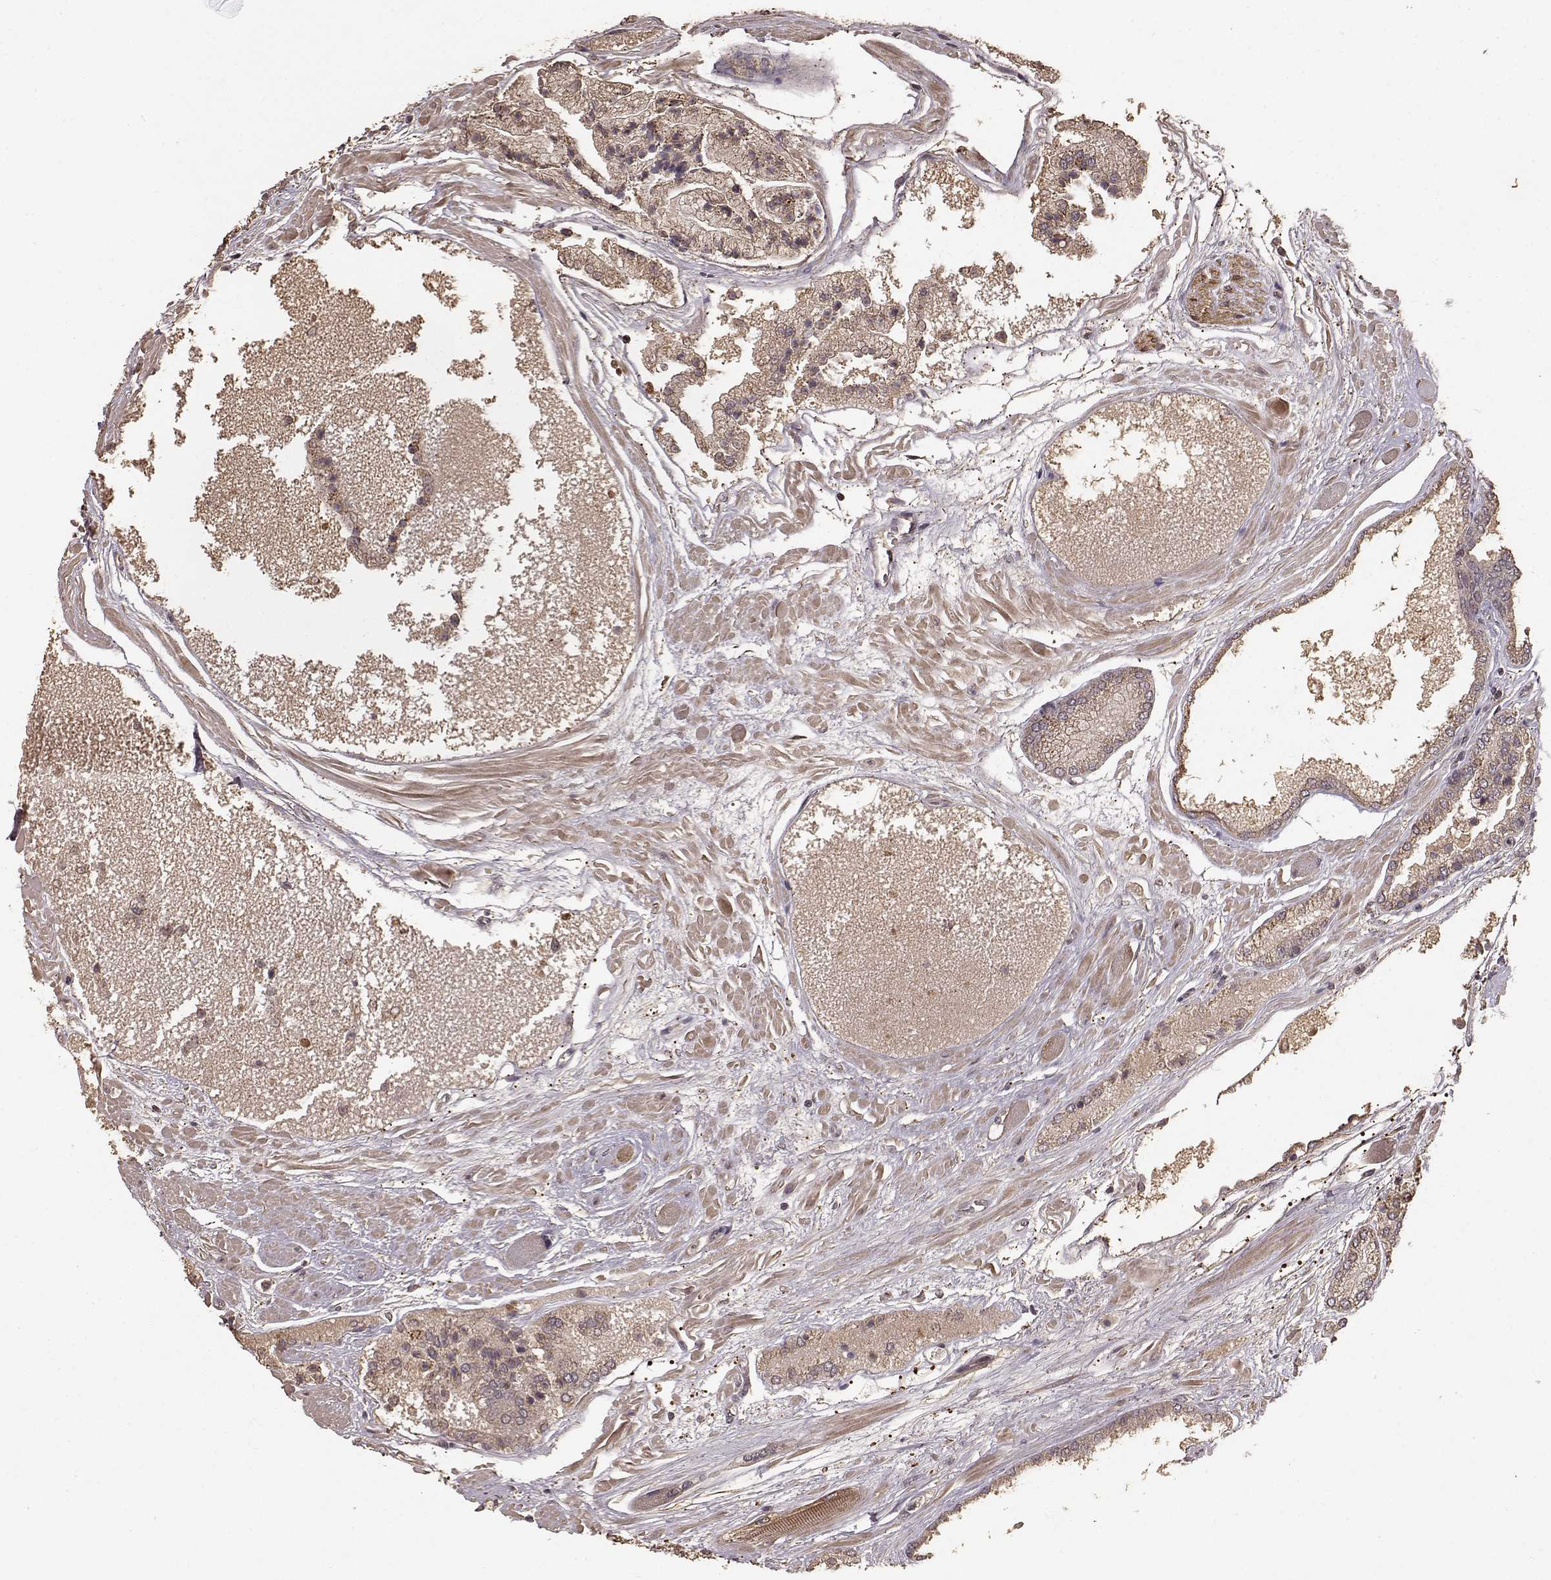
{"staining": {"intensity": "weak", "quantity": "25%-75%", "location": "cytoplasmic/membranous"}, "tissue": "prostate cancer", "cell_type": "Tumor cells", "image_type": "cancer", "snomed": [{"axis": "morphology", "description": "Adenocarcinoma, High grade"}, {"axis": "topography", "description": "Prostate"}], "caption": "The histopathology image exhibits a brown stain indicating the presence of a protein in the cytoplasmic/membranous of tumor cells in prostate cancer.", "gene": "USP15", "patient": {"sex": "male", "age": 56}}